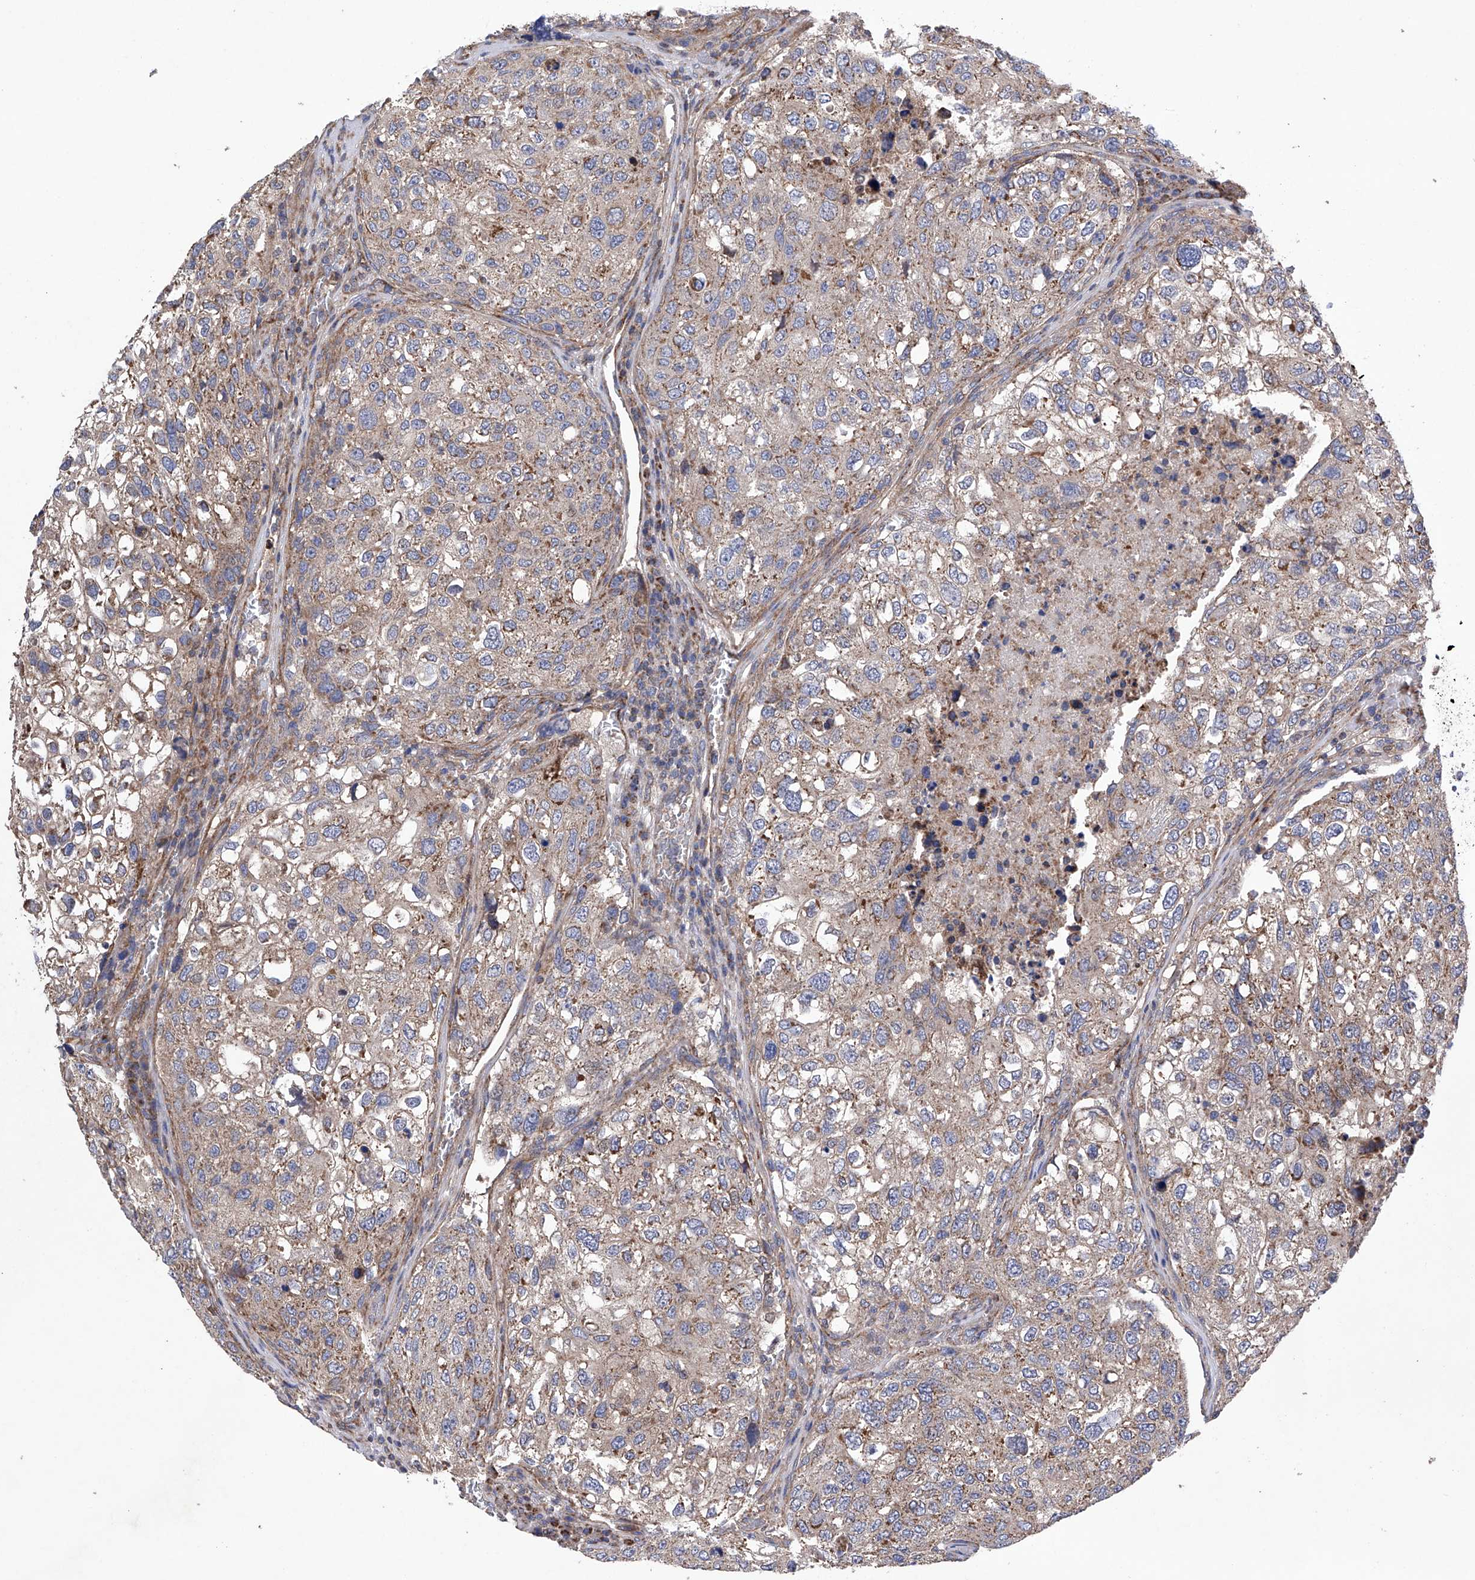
{"staining": {"intensity": "weak", "quantity": ">75%", "location": "cytoplasmic/membranous"}, "tissue": "urothelial cancer", "cell_type": "Tumor cells", "image_type": "cancer", "snomed": [{"axis": "morphology", "description": "Urothelial carcinoma, High grade"}, {"axis": "topography", "description": "Lymph node"}, {"axis": "topography", "description": "Urinary bladder"}], "caption": "Protein analysis of urothelial cancer tissue reveals weak cytoplasmic/membranous expression in approximately >75% of tumor cells. (brown staining indicates protein expression, while blue staining denotes nuclei).", "gene": "EFCAB2", "patient": {"sex": "male", "age": 51}}